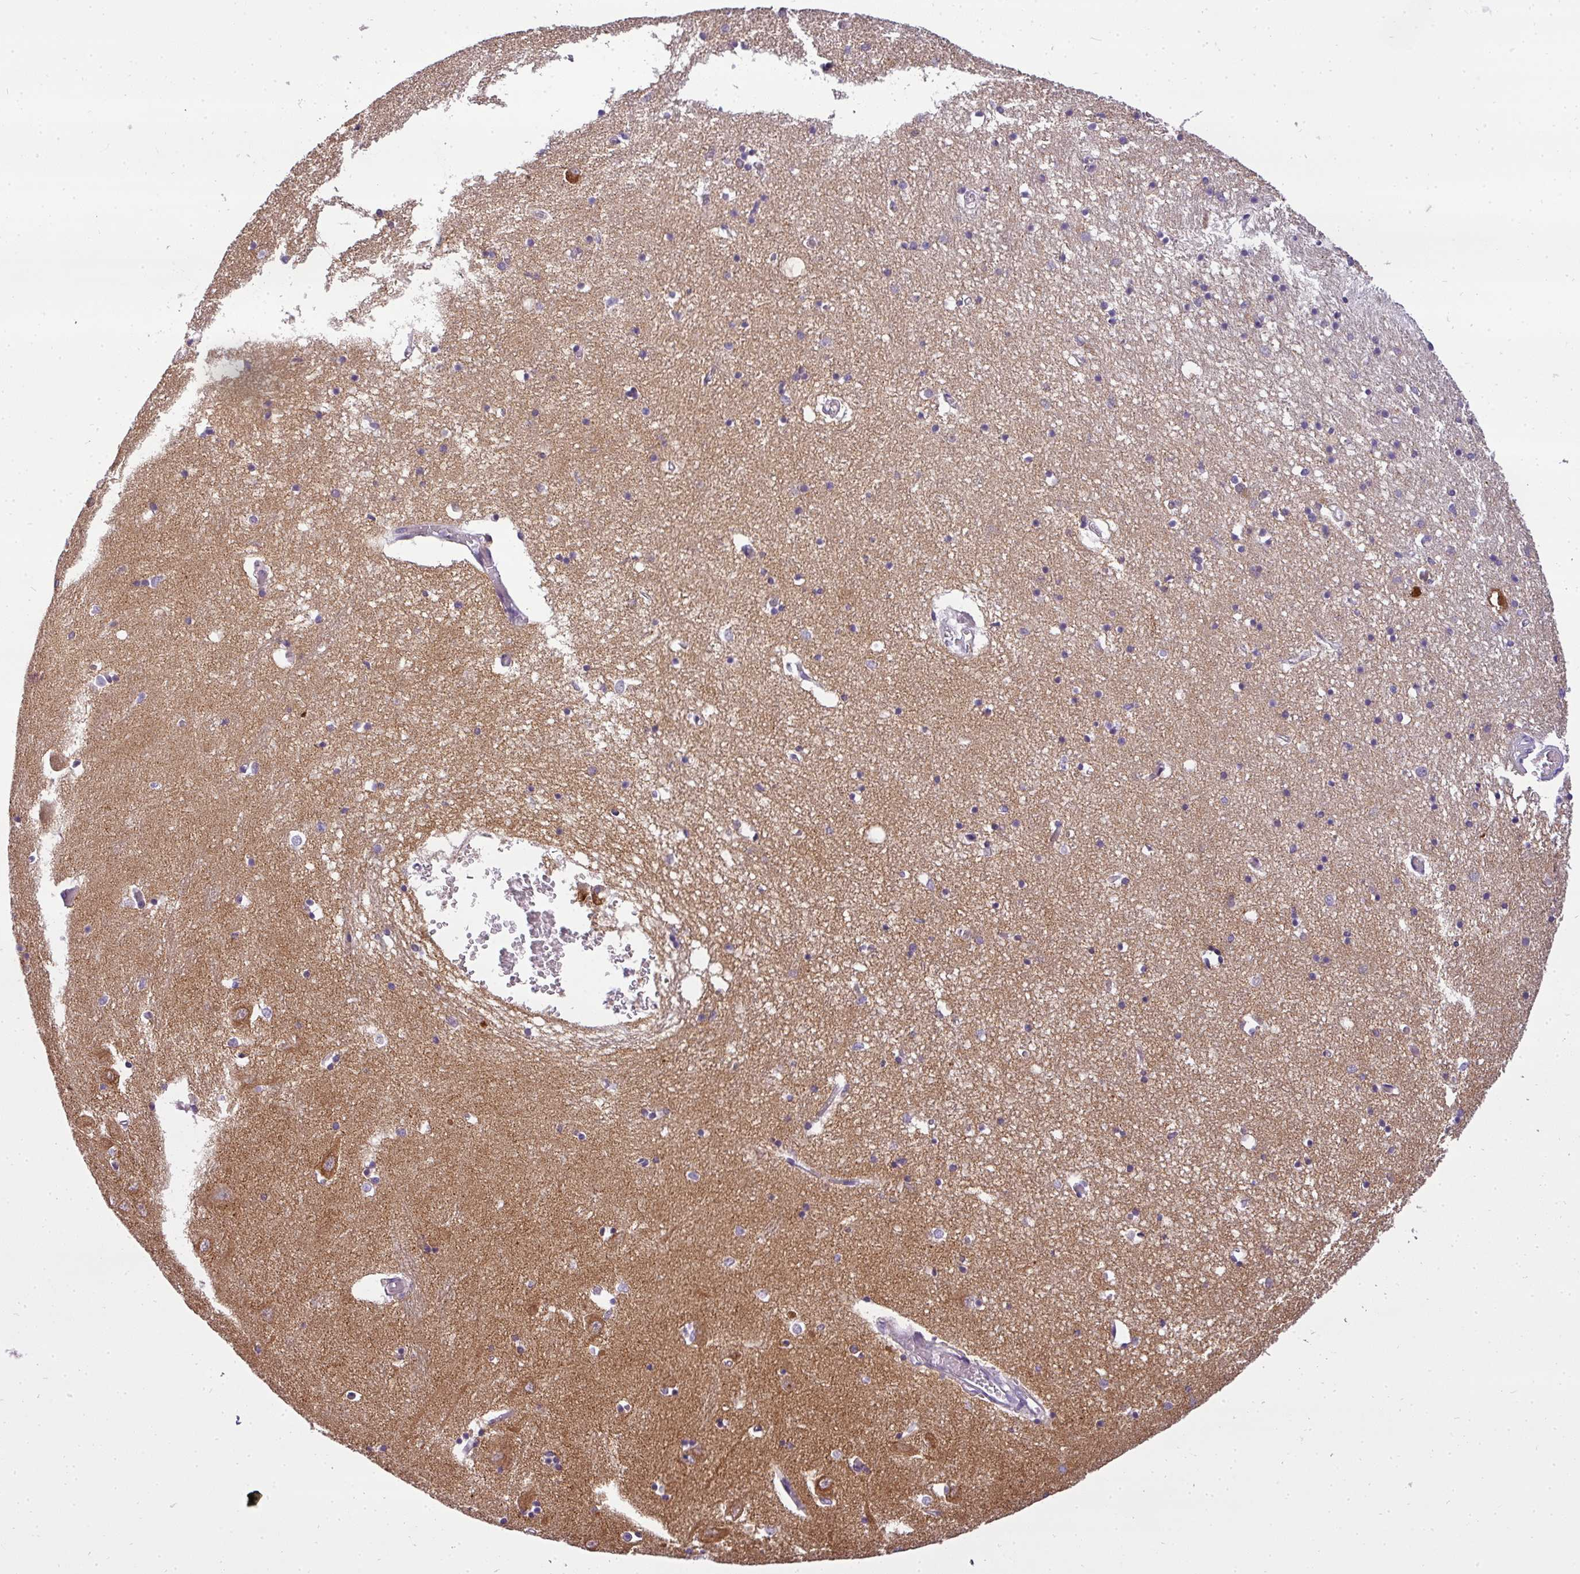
{"staining": {"intensity": "weak", "quantity": "25%-75%", "location": "cytoplasmic/membranous"}, "tissue": "hippocampus", "cell_type": "Glial cells", "image_type": "normal", "snomed": [{"axis": "morphology", "description": "Normal tissue, NOS"}, {"axis": "topography", "description": "Hippocampus"}], "caption": "This is a micrograph of immunohistochemistry staining of benign hippocampus, which shows weak staining in the cytoplasmic/membranous of glial cells.", "gene": "ATP6V1D", "patient": {"sex": "male", "age": 70}}